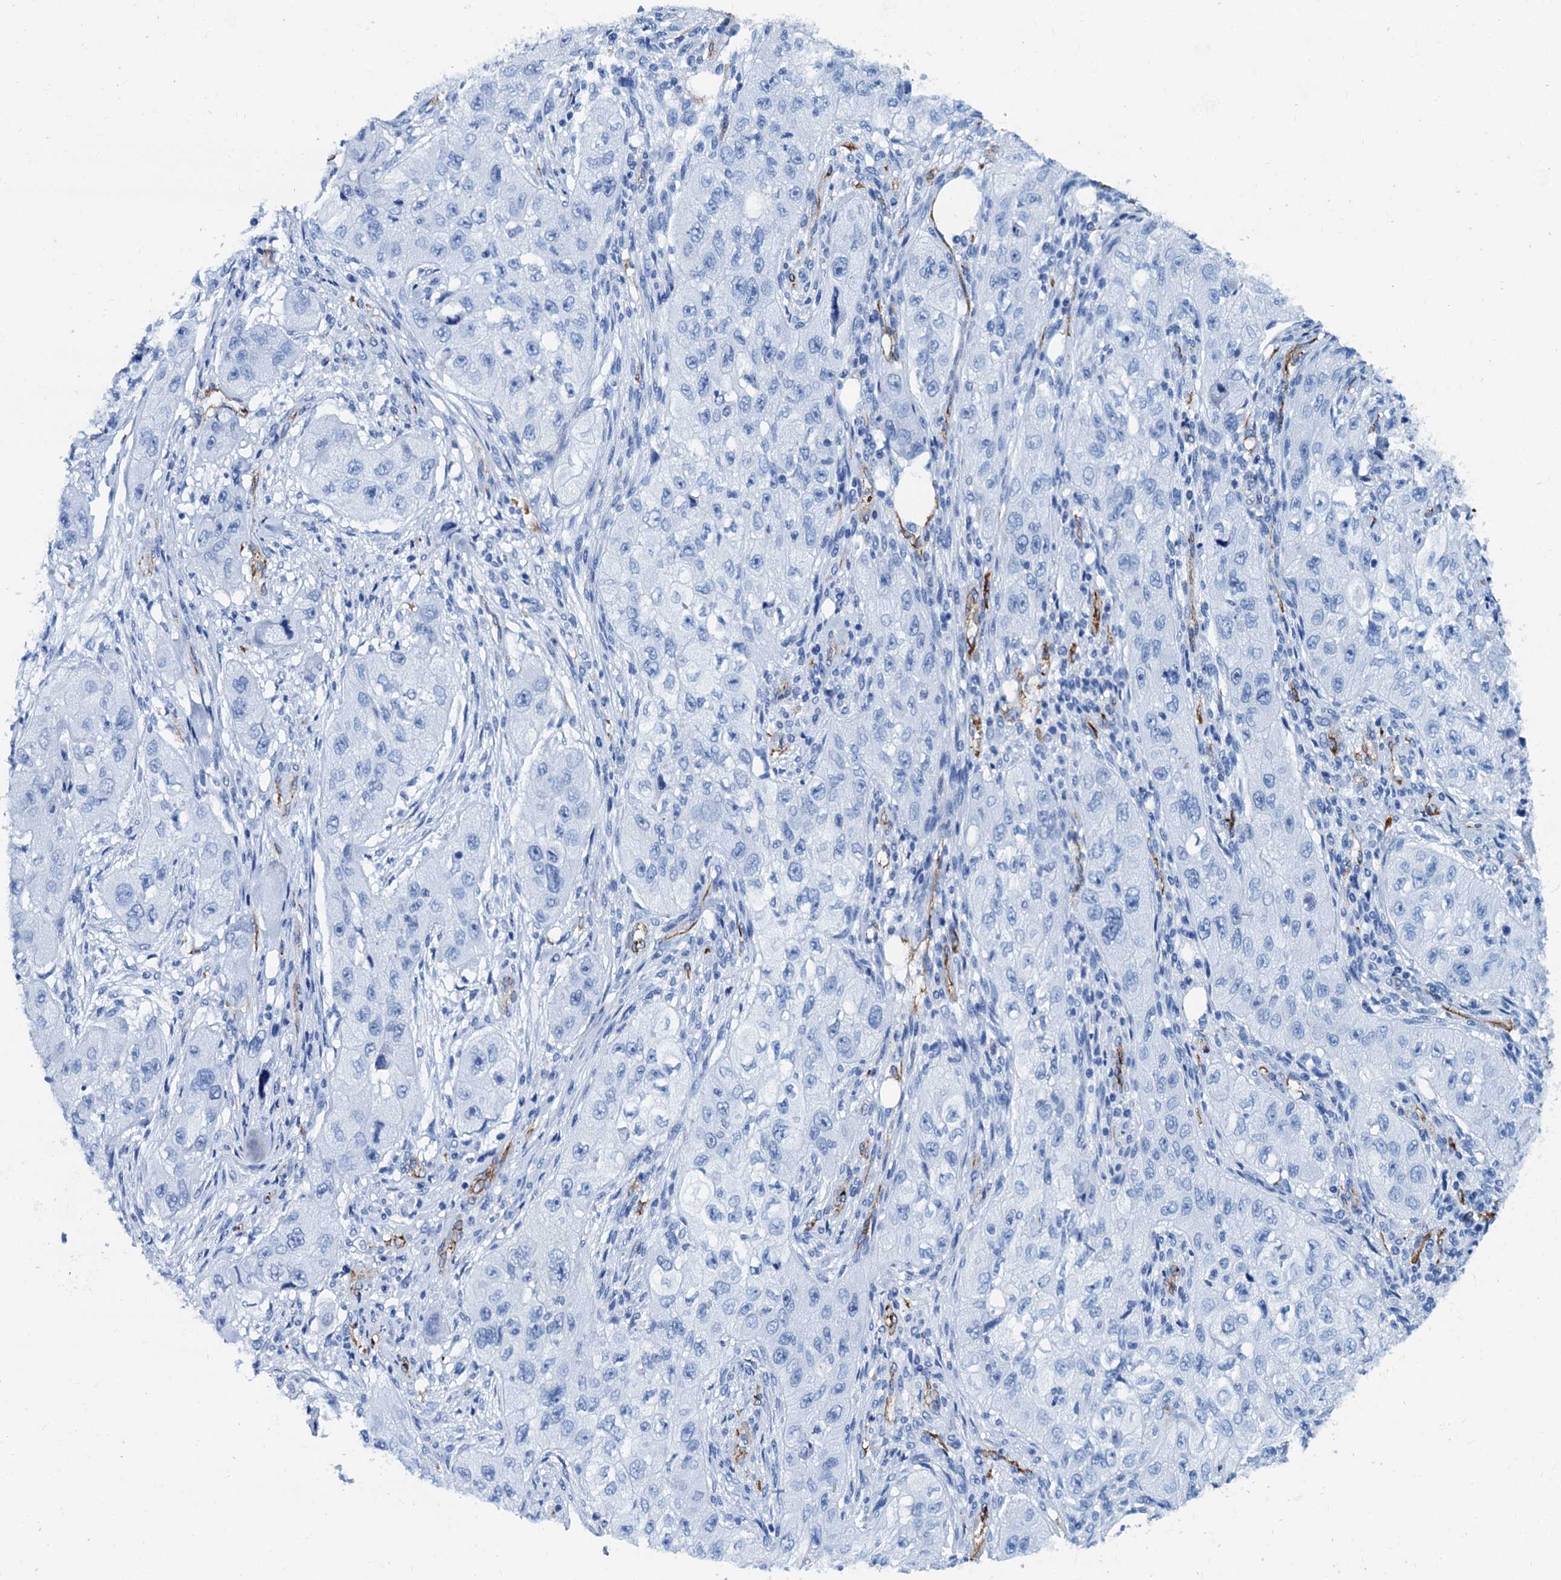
{"staining": {"intensity": "negative", "quantity": "none", "location": "none"}, "tissue": "skin cancer", "cell_type": "Tumor cells", "image_type": "cancer", "snomed": [{"axis": "morphology", "description": "Squamous cell carcinoma, NOS"}, {"axis": "topography", "description": "Skin"}, {"axis": "topography", "description": "Subcutis"}], "caption": "Tumor cells show no significant protein staining in skin cancer. (DAB immunohistochemistry with hematoxylin counter stain).", "gene": "CAVIN2", "patient": {"sex": "male", "age": 73}}